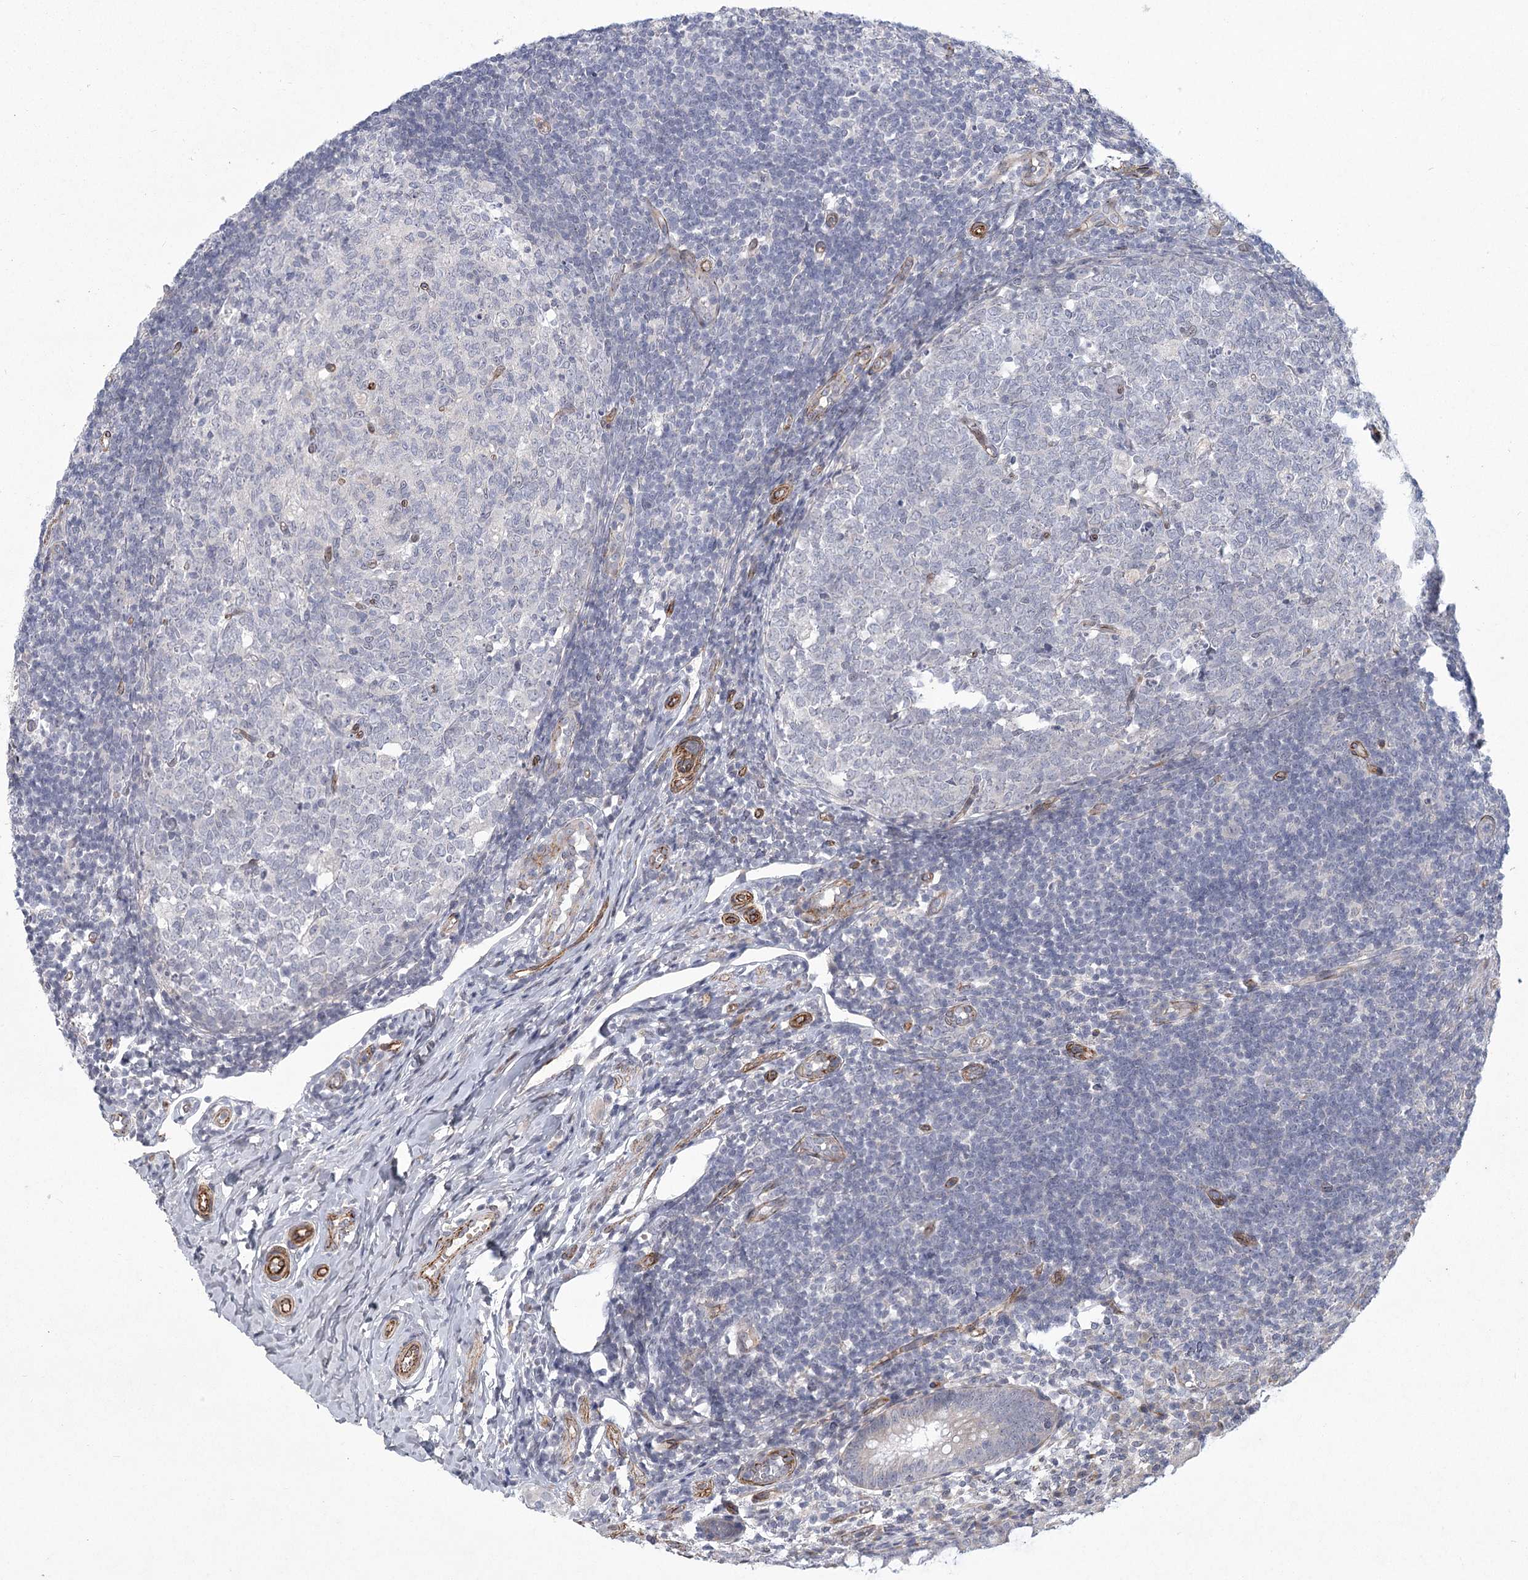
{"staining": {"intensity": "weak", "quantity": "<25%", "location": "cytoplasmic/membranous"}, "tissue": "appendix", "cell_type": "Glandular cells", "image_type": "normal", "snomed": [{"axis": "morphology", "description": "Normal tissue, NOS"}, {"axis": "topography", "description": "Appendix"}], "caption": "DAB immunohistochemical staining of normal human appendix displays no significant positivity in glandular cells. (DAB immunohistochemistry, high magnification).", "gene": "MEPE", "patient": {"sex": "male", "age": 14}}